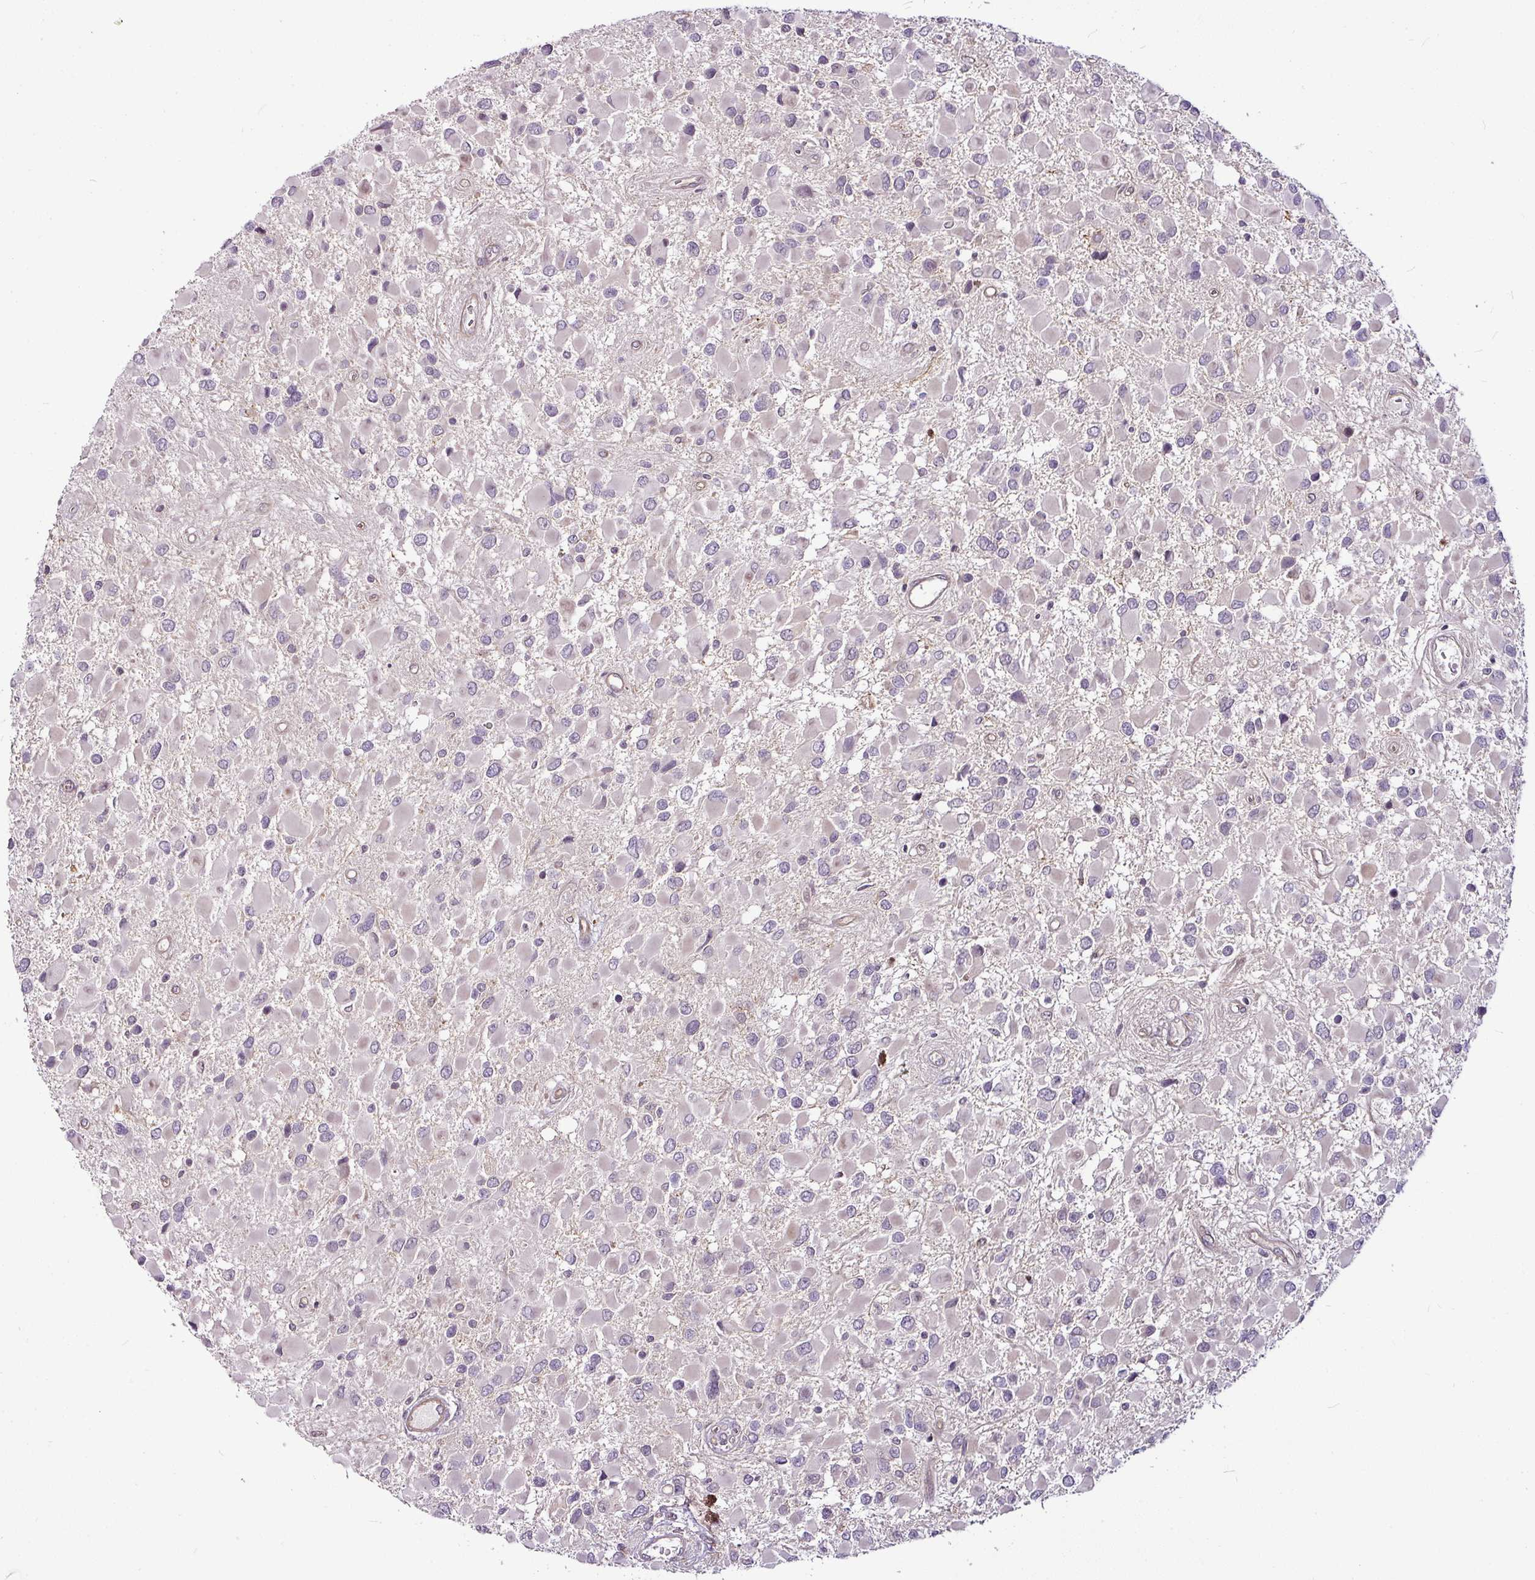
{"staining": {"intensity": "negative", "quantity": "none", "location": "none"}, "tissue": "glioma", "cell_type": "Tumor cells", "image_type": "cancer", "snomed": [{"axis": "morphology", "description": "Glioma, malignant, High grade"}, {"axis": "topography", "description": "Brain"}], "caption": "Tumor cells show no significant protein positivity in glioma. The staining is performed using DAB (3,3'-diaminobenzidine) brown chromogen with nuclei counter-stained in using hematoxylin.", "gene": "DCAF13", "patient": {"sex": "male", "age": 53}}